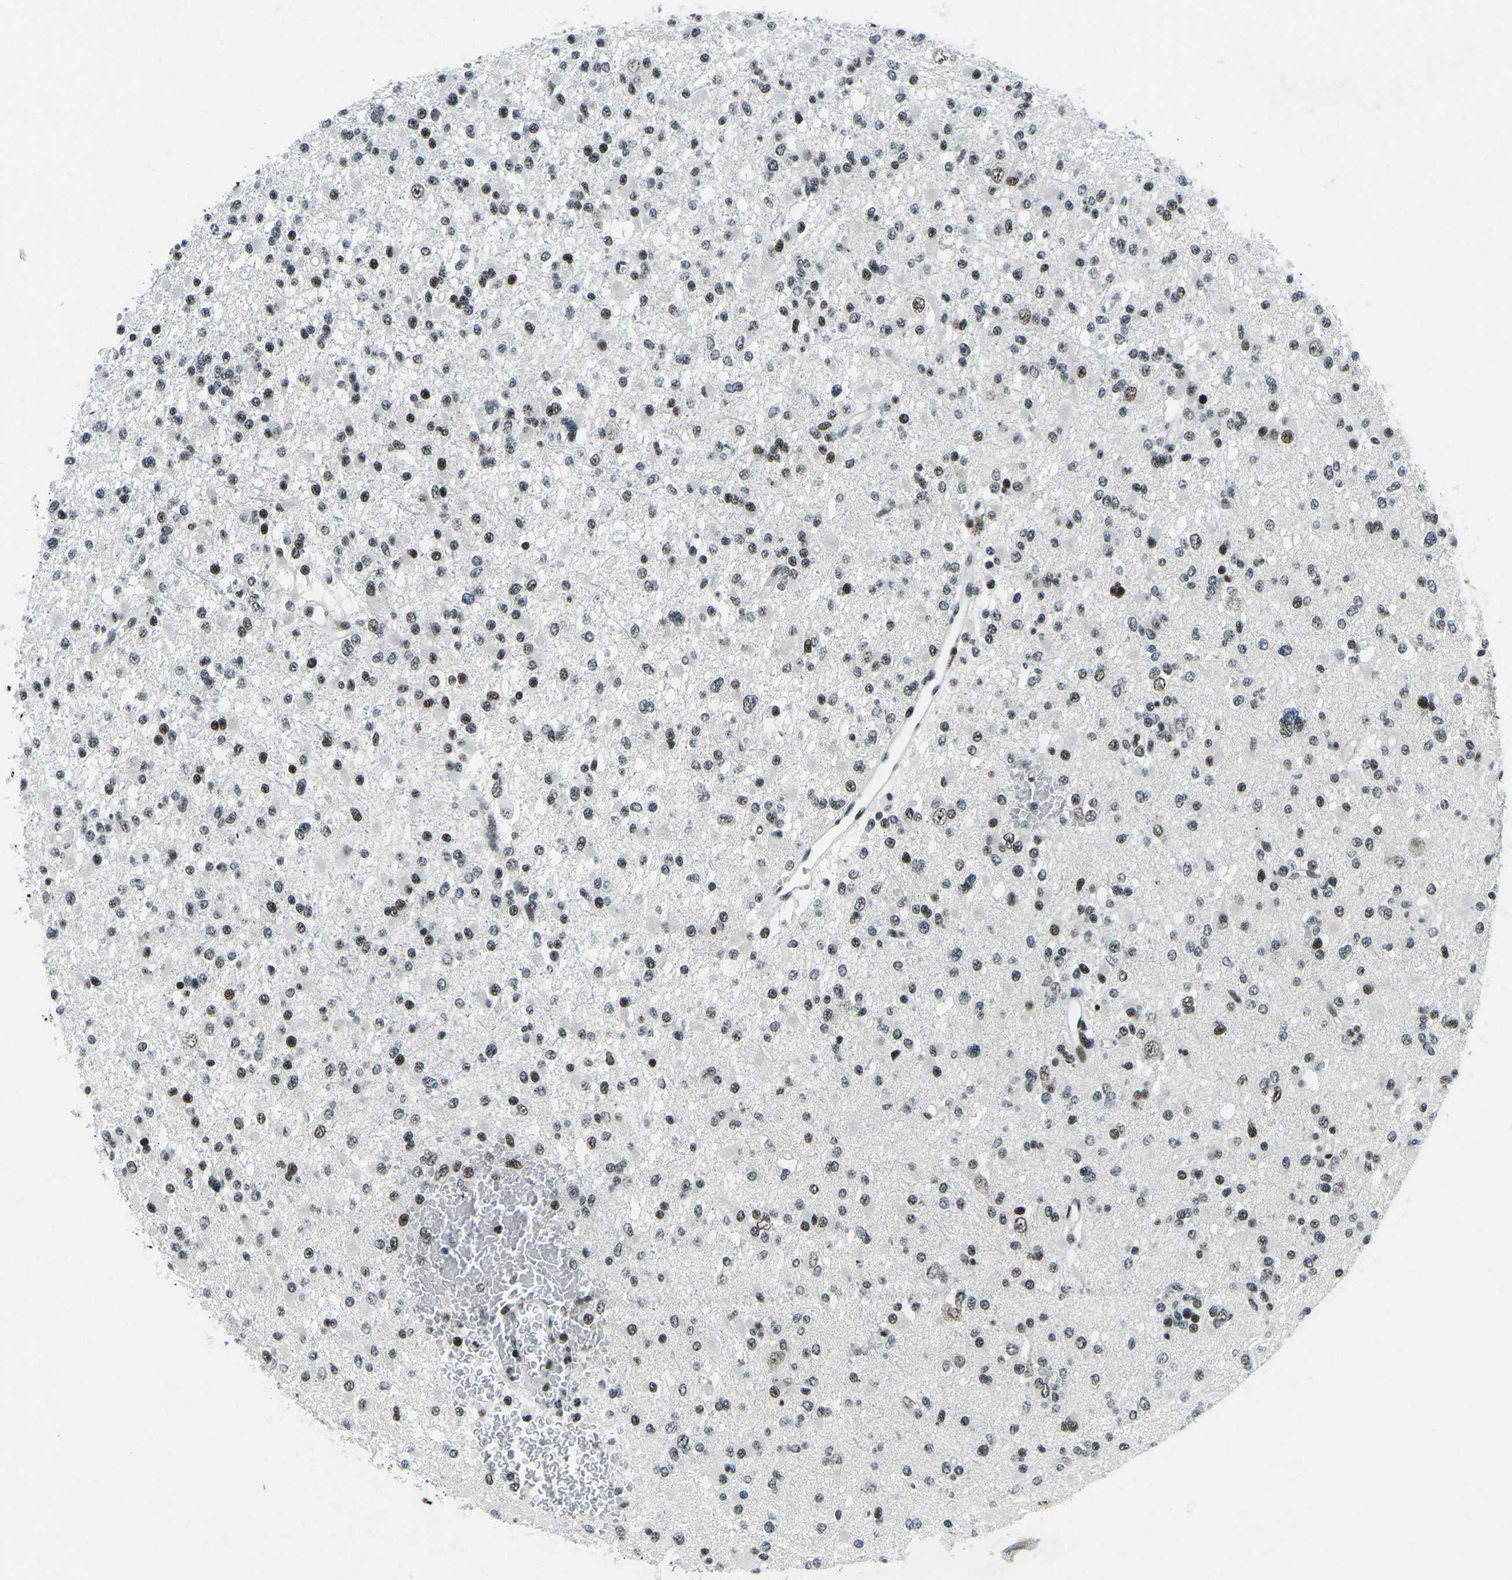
{"staining": {"intensity": "moderate", "quantity": ">75%", "location": "nuclear"}, "tissue": "glioma", "cell_type": "Tumor cells", "image_type": "cancer", "snomed": [{"axis": "morphology", "description": "Glioma, malignant, Low grade"}, {"axis": "topography", "description": "Brain"}], "caption": "This is a photomicrograph of immunohistochemistry staining of glioma, which shows moderate positivity in the nuclear of tumor cells.", "gene": "RBL2", "patient": {"sex": "female", "age": 22}}